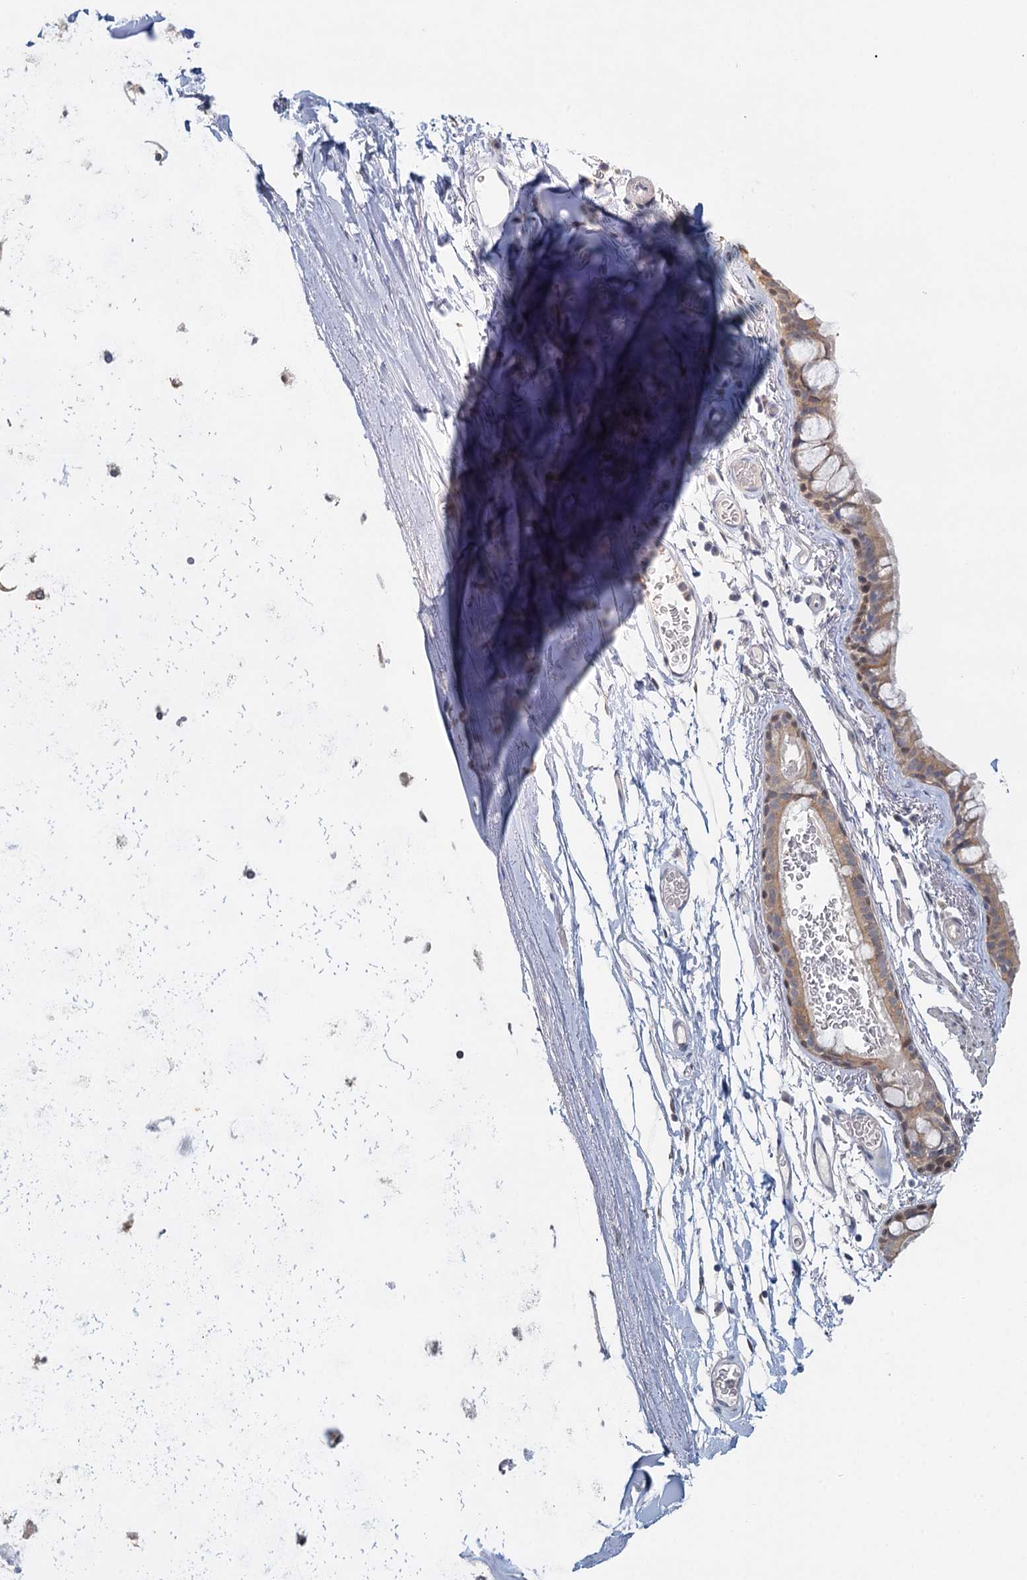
{"staining": {"intensity": "moderate", "quantity": ">75%", "location": "cytoplasmic/membranous"}, "tissue": "bronchus", "cell_type": "Respiratory epithelial cells", "image_type": "normal", "snomed": [{"axis": "morphology", "description": "Normal tissue, NOS"}, {"axis": "topography", "description": "Cartilage tissue"}], "caption": "IHC histopathology image of unremarkable human bronchus stained for a protein (brown), which demonstrates medium levels of moderate cytoplasmic/membranous staining in about >75% of respiratory epithelial cells.", "gene": "MYO7B", "patient": {"sex": "male", "age": 63}}